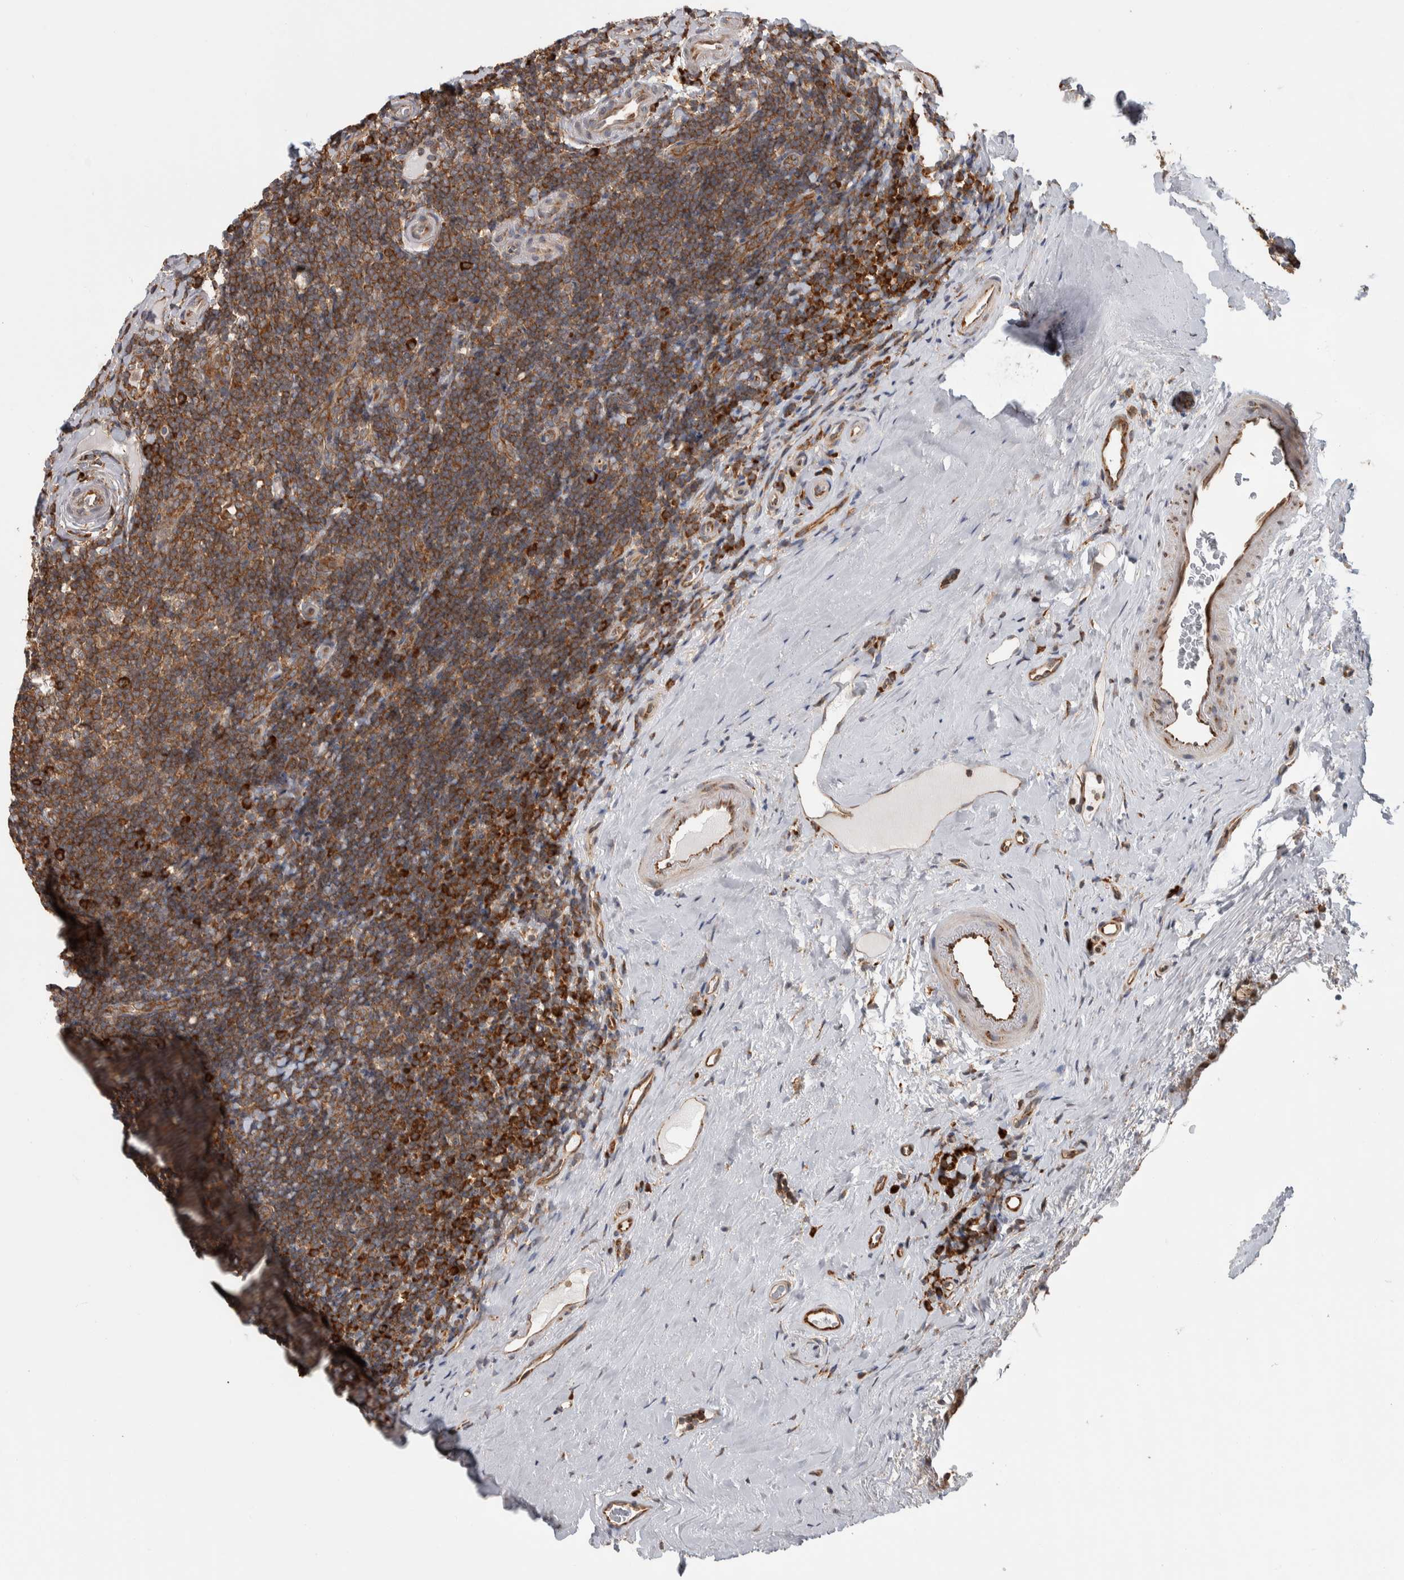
{"staining": {"intensity": "moderate", "quantity": ">75%", "location": "cytoplasmic/membranous"}, "tissue": "tonsil", "cell_type": "Germinal center cells", "image_type": "normal", "snomed": [{"axis": "morphology", "description": "Normal tissue, NOS"}, {"axis": "topography", "description": "Tonsil"}], "caption": "Immunohistochemical staining of unremarkable human tonsil reveals moderate cytoplasmic/membranous protein staining in about >75% of germinal center cells.", "gene": "EIF3H", "patient": {"sex": "male", "age": 37}}